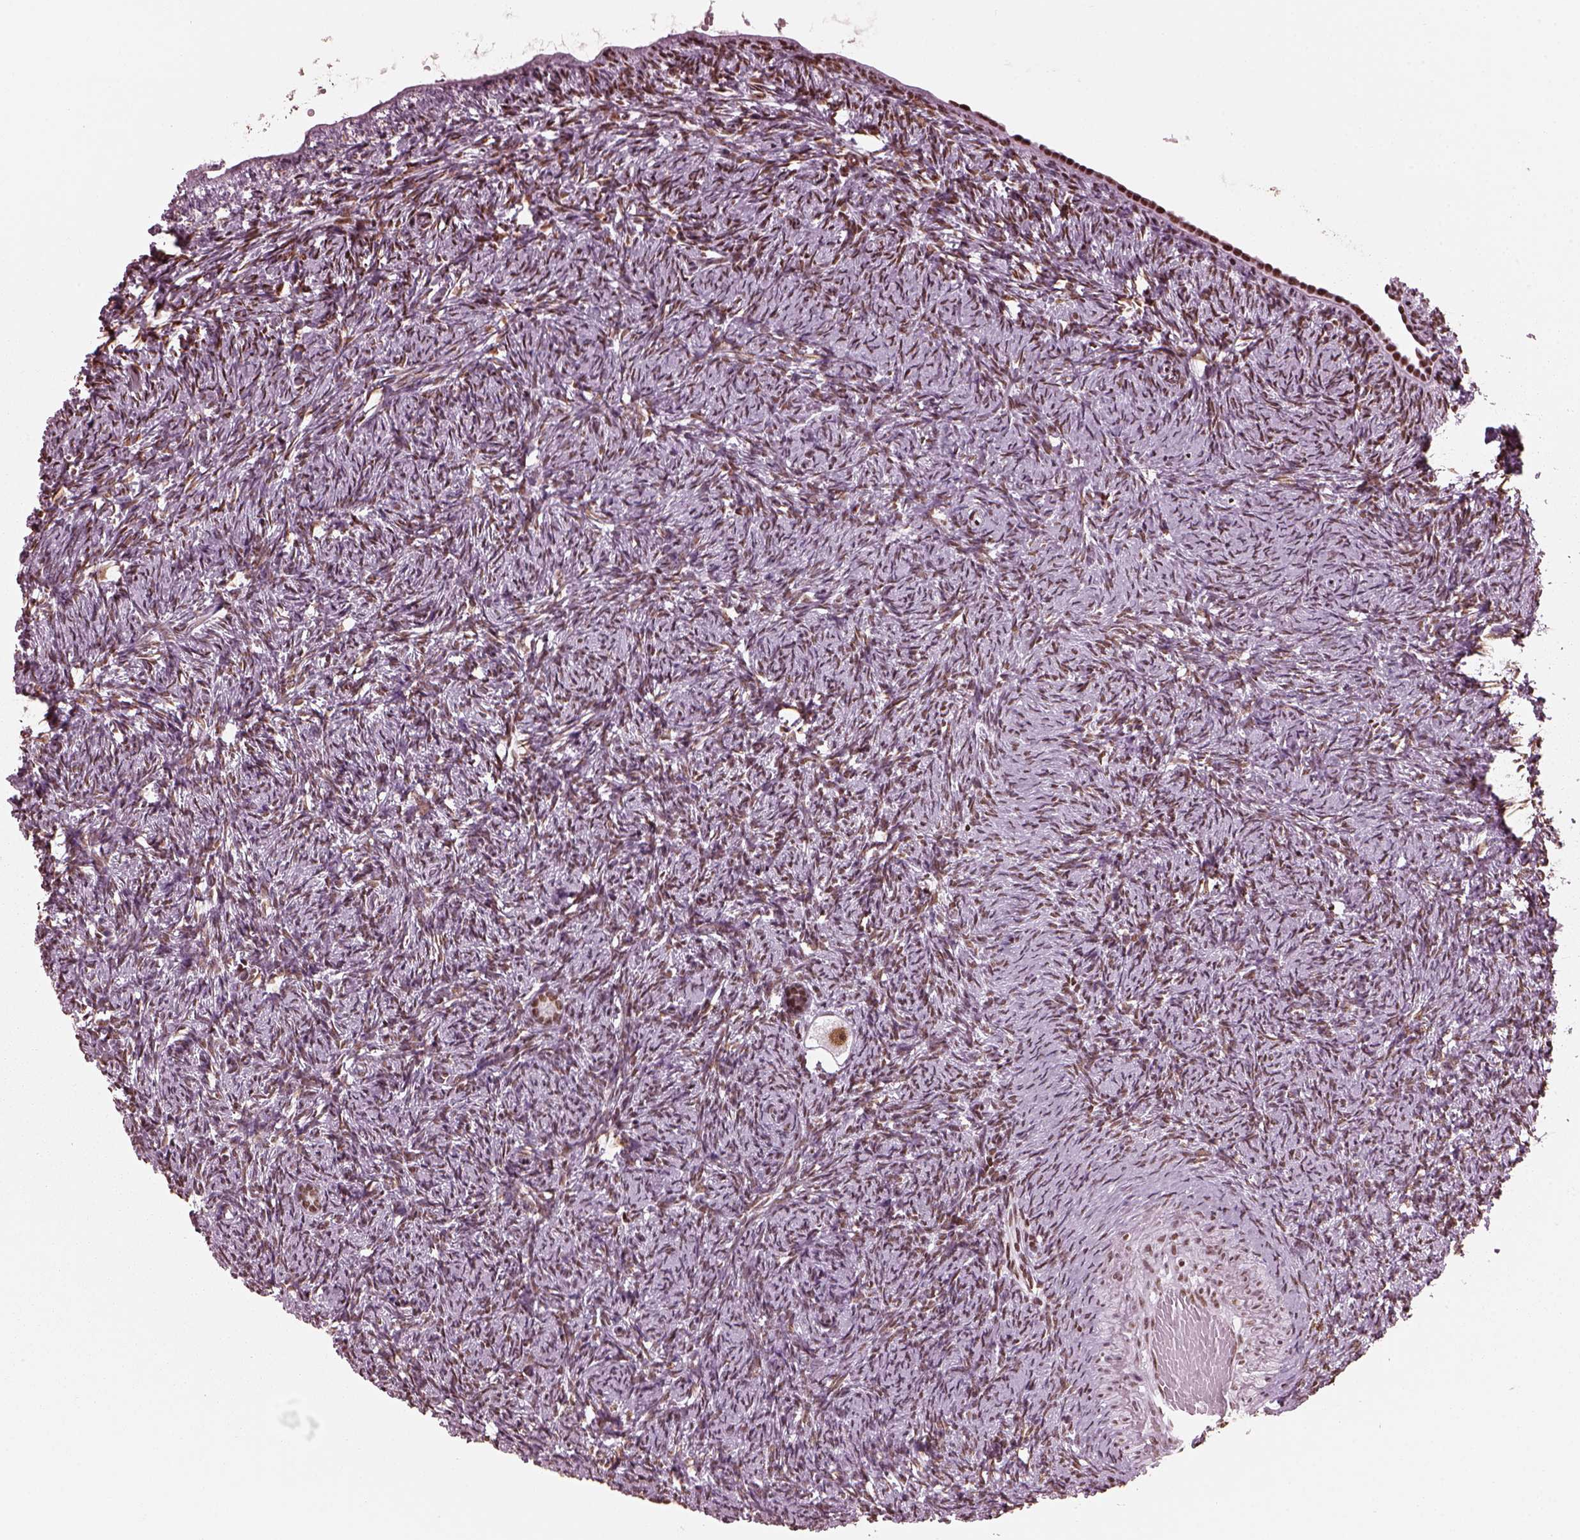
{"staining": {"intensity": "moderate", "quantity": ">75%", "location": "nuclear"}, "tissue": "ovary", "cell_type": "Follicle cells", "image_type": "normal", "snomed": [{"axis": "morphology", "description": "Normal tissue, NOS"}, {"axis": "topography", "description": "Ovary"}], "caption": "Protein expression by immunohistochemistry (IHC) exhibits moderate nuclear positivity in about >75% of follicle cells in benign ovary.", "gene": "CBFA2T3", "patient": {"sex": "female", "age": 39}}